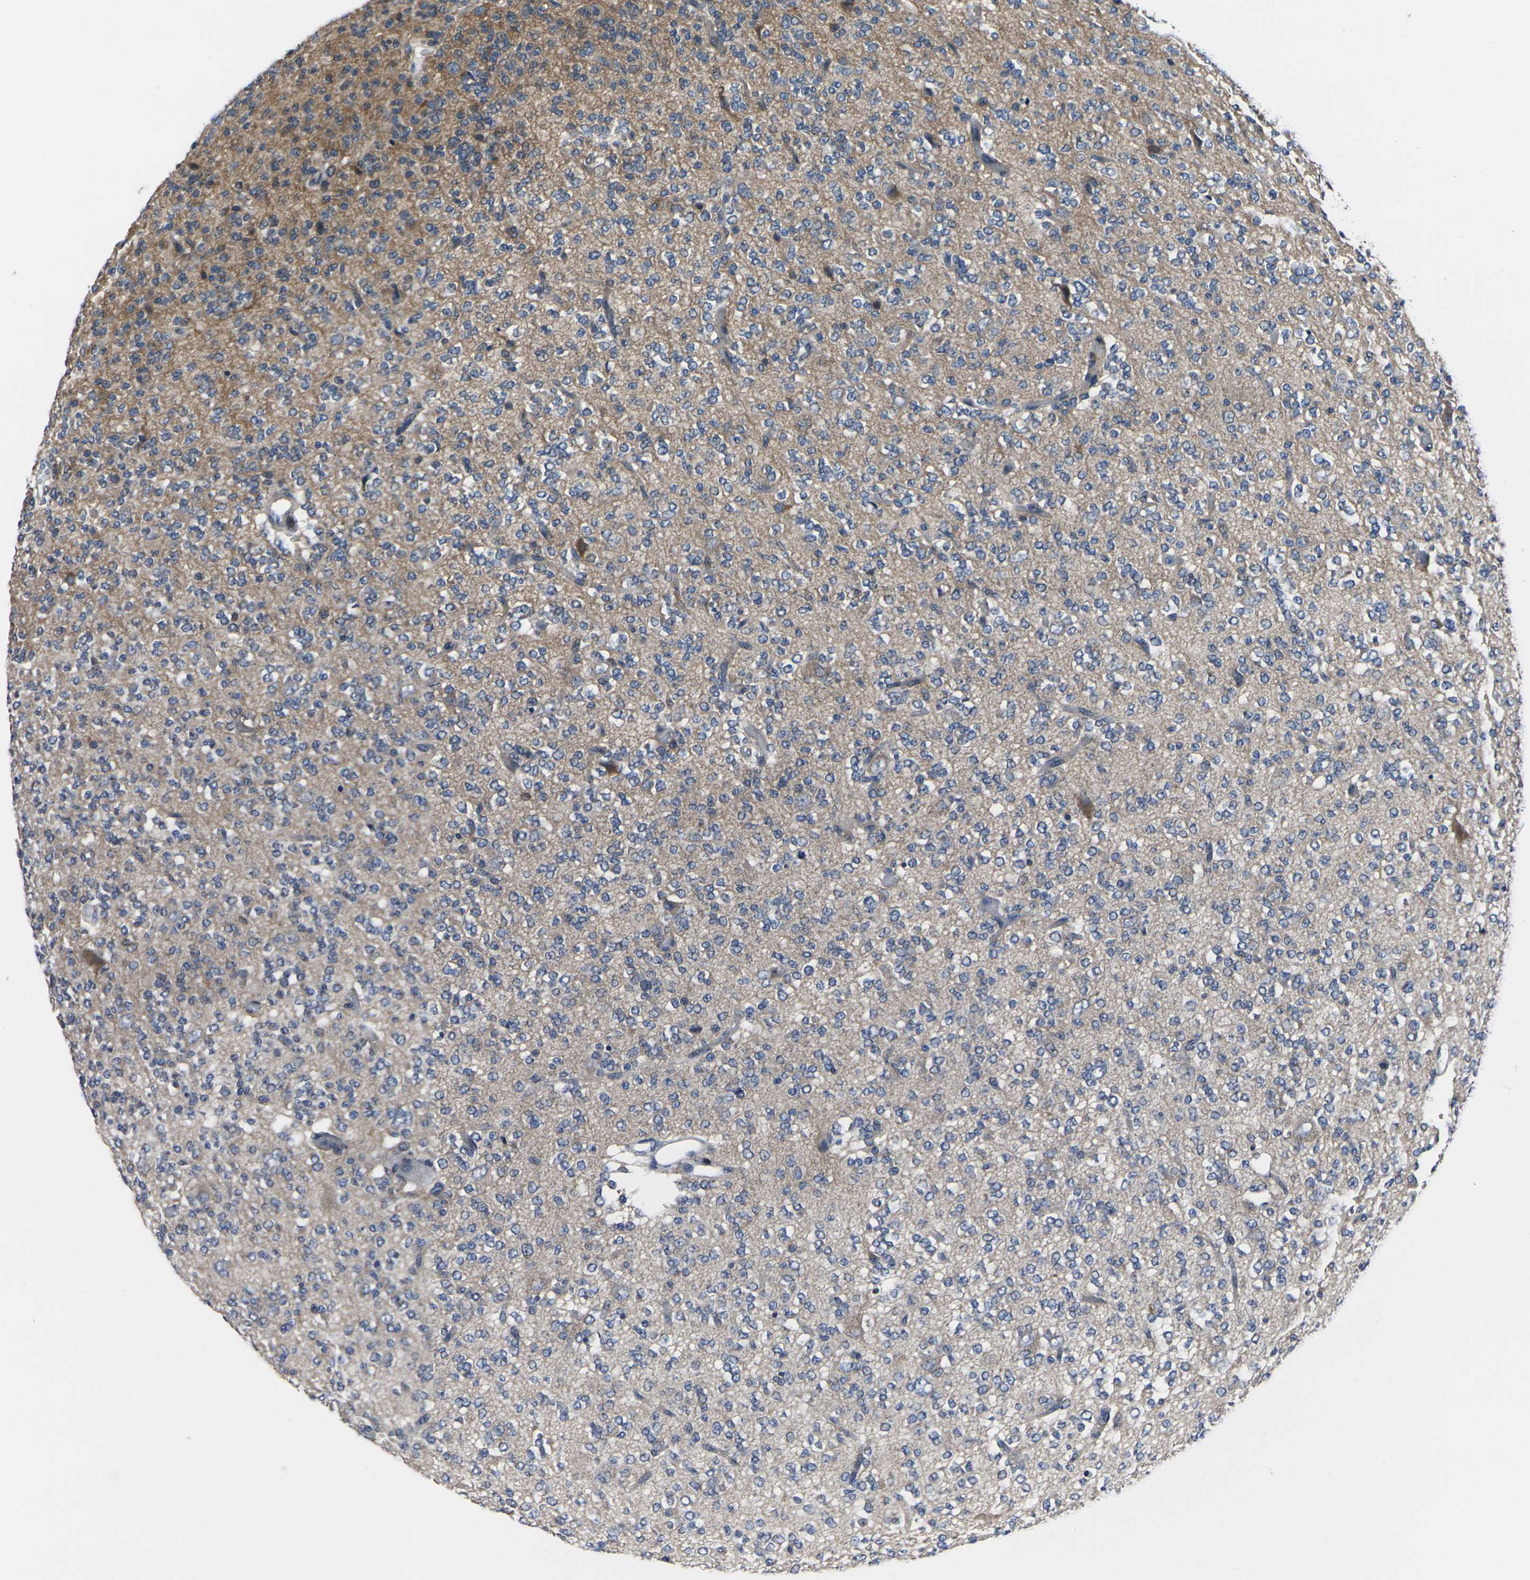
{"staining": {"intensity": "moderate", "quantity": "<25%", "location": "cytoplasmic/membranous"}, "tissue": "glioma", "cell_type": "Tumor cells", "image_type": "cancer", "snomed": [{"axis": "morphology", "description": "Glioma, malignant, Low grade"}, {"axis": "topography", "description": "Brain"}], "caption": "Moderate cytoplasmic/membranous positivity for a protein is appreciated in about <25% of tumor cells of malignant glioma (low-grade) using IHC.", "gene": "CYP2C8", "patient": {"sex": "male", "age": 38}}